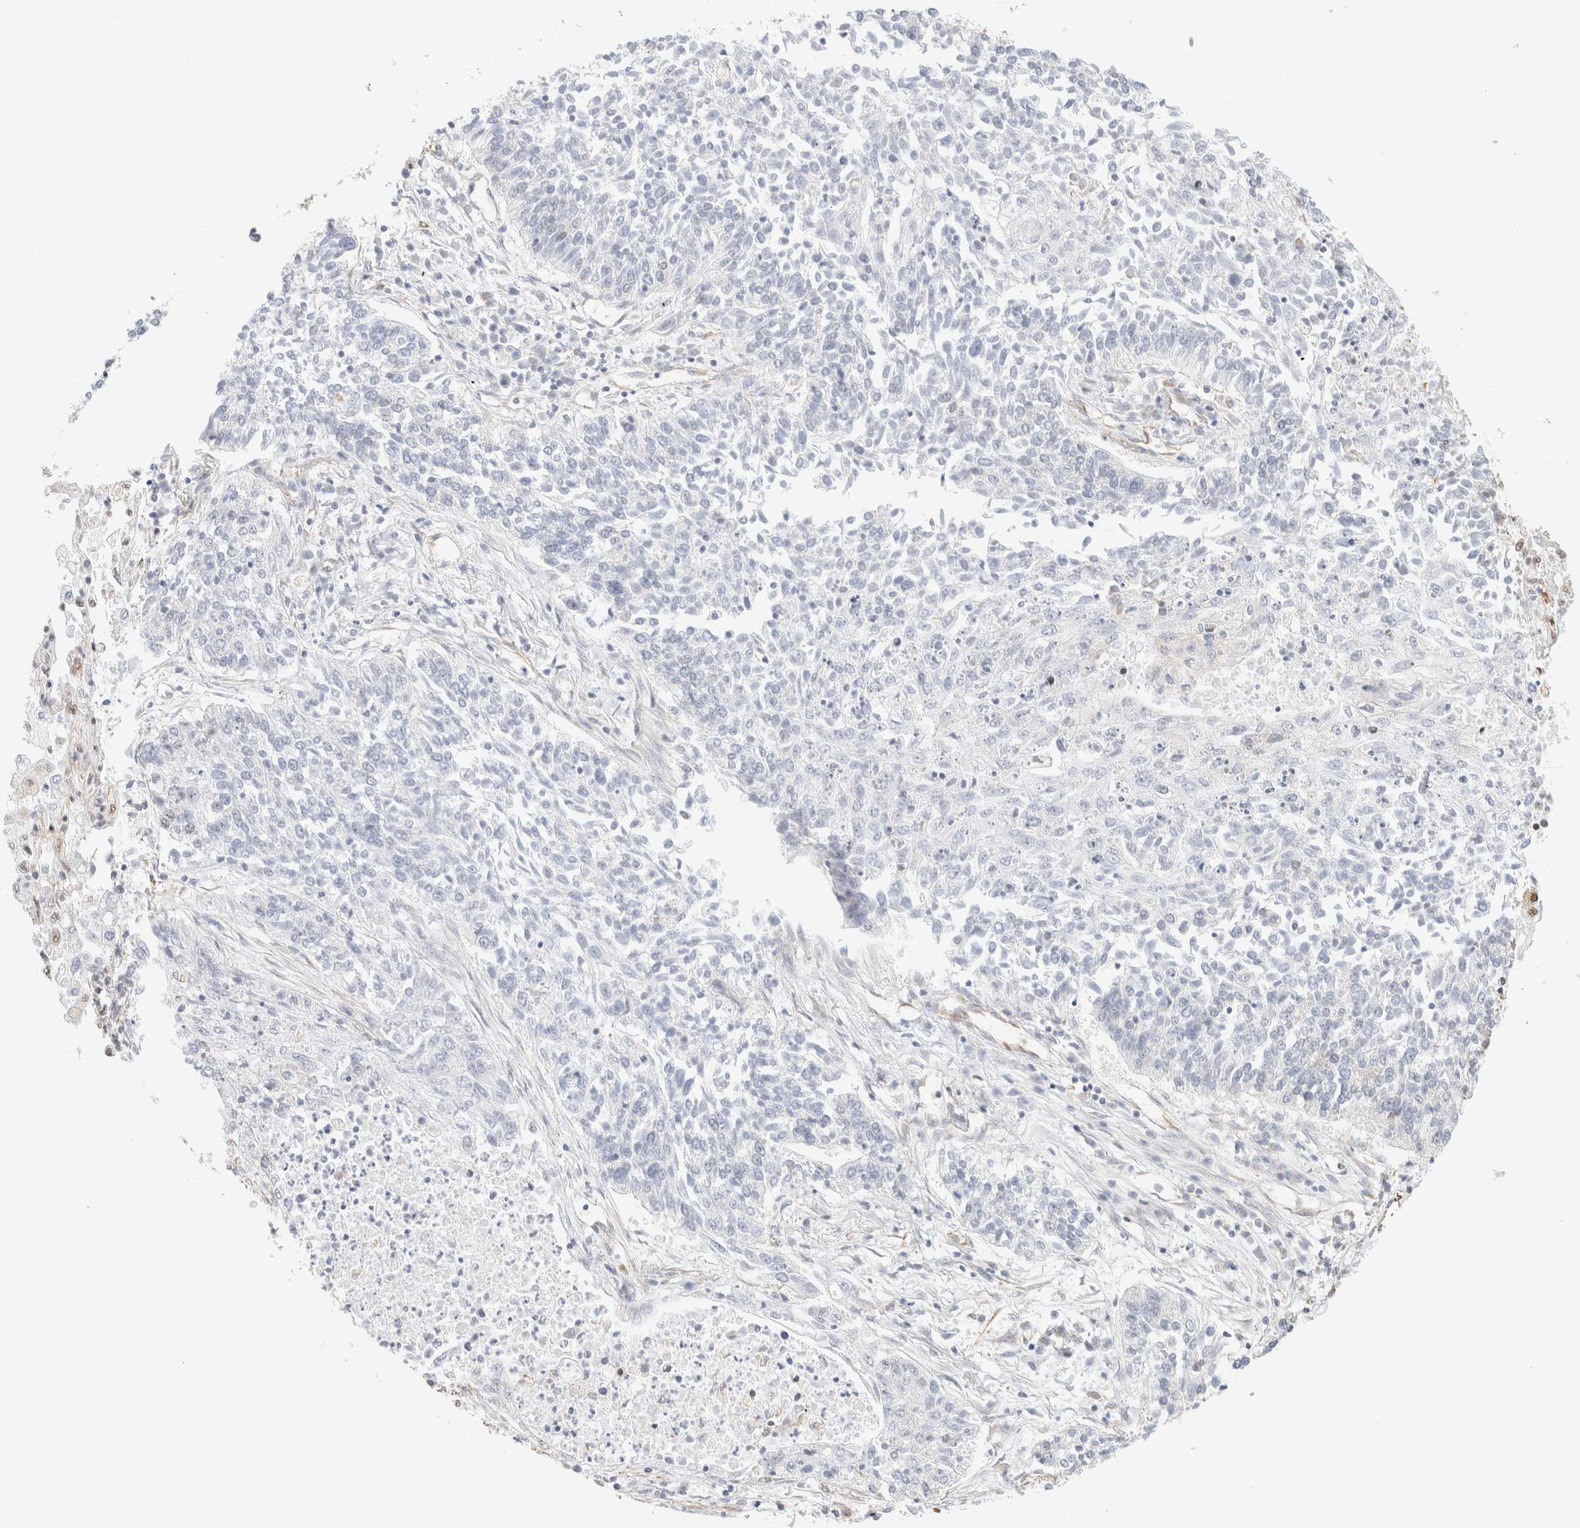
{"staining": {"intensity": "negative", "quantity": "none", "location": "none"}, "tissue": "lung cancer", "cell_type": "Tumor cells", "image_type": "cancer", "snomed": [{"axis": "morphology", "description": "Normal tissue, NOS"}, {"axis": "morphology", "description": "Squamous cell carcinoma, NOS"}, {"axis": "topography", "description": "Lymph node"}, {"axis": "topography", "description": "Cartilage tissue"}, {"axis": "topography", "description": "Bronchus"}, {"axis": "topography", "description": "Lung"}, {"axis": "topography", "description": "Peripheral nerve tissue"}], "caption": "Protein analysis of lung squamous cell carcinoma demonstrates no significant expression in tumor cells. (DAB (3,3'-diaminobenzidine) immunohistochemistry (IHC), high magnification).", "gene": "ARID5A", "patient": {"sex": "female", "age": 49}}